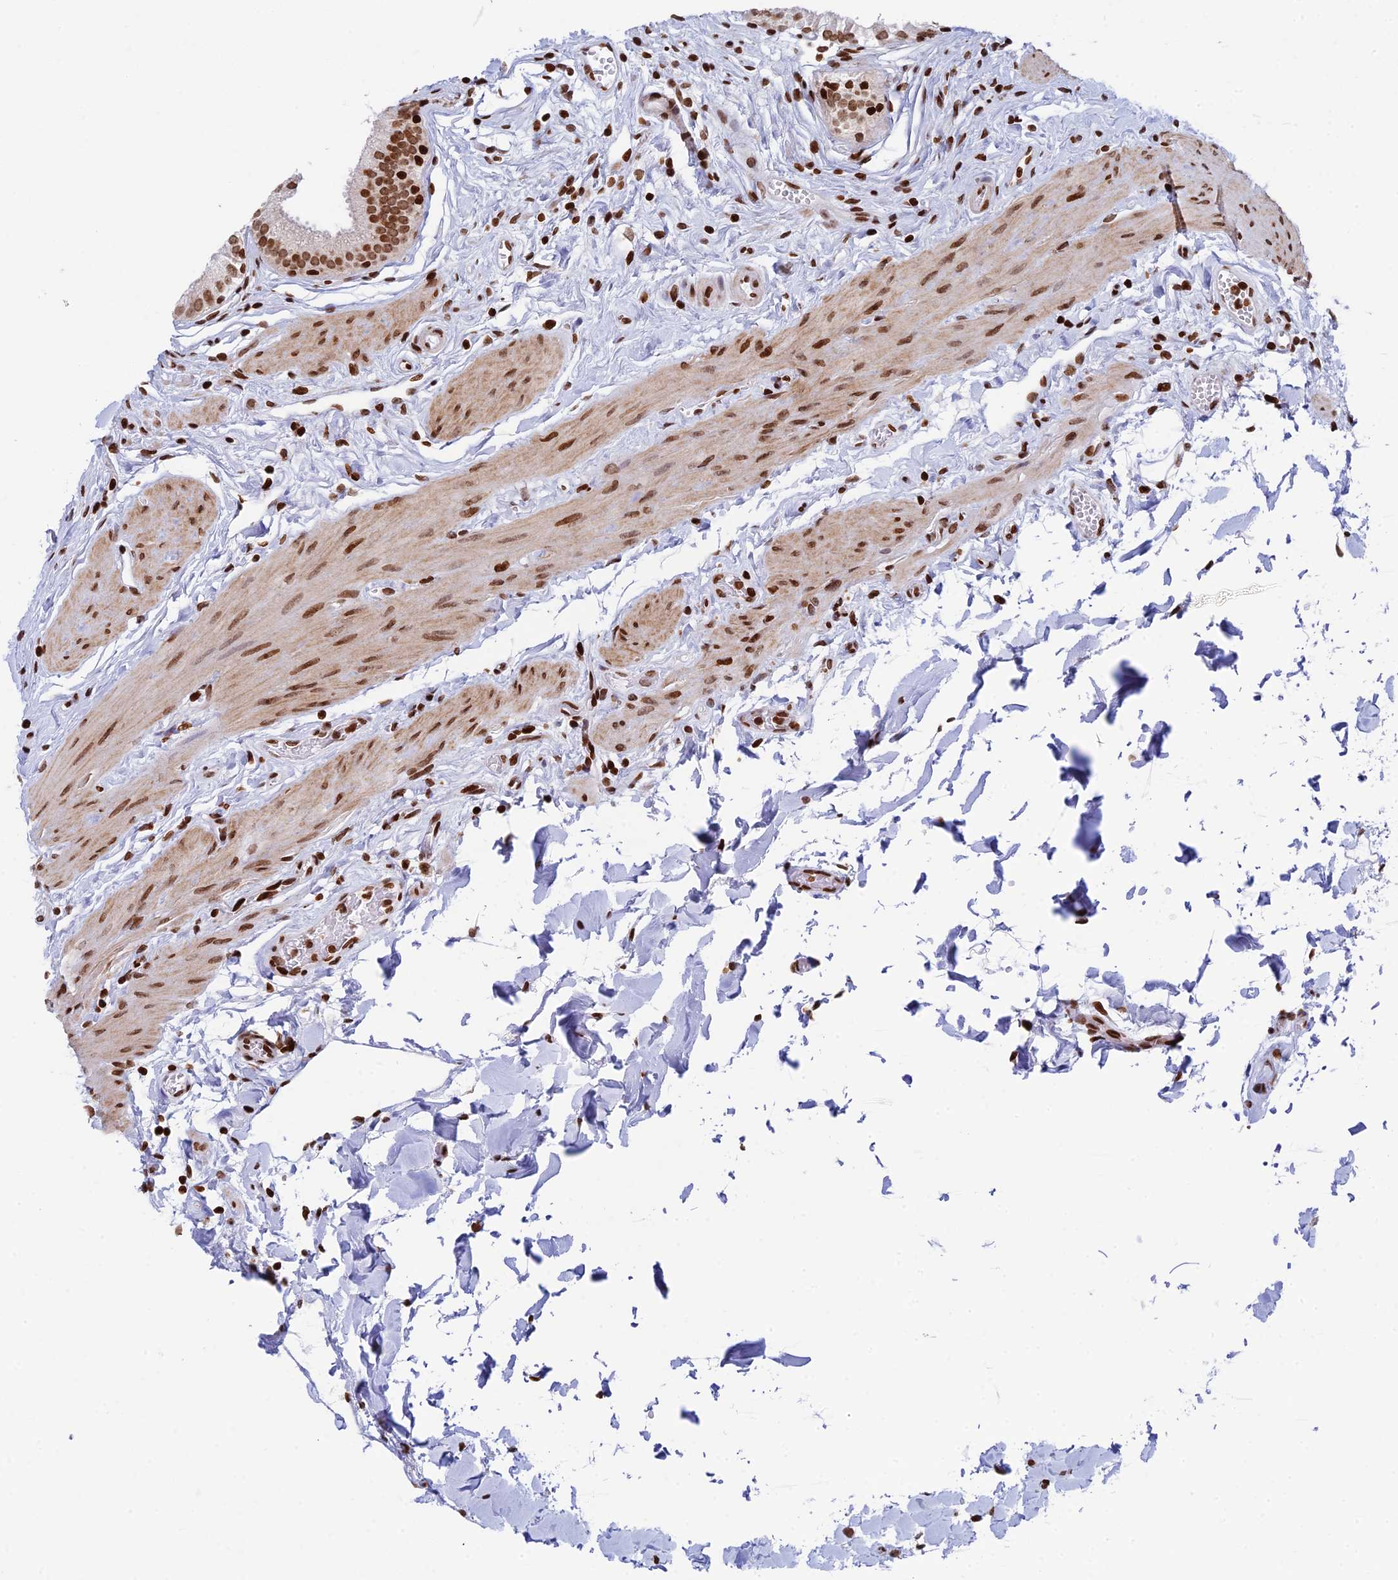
{"staining": {"intensity": "moderate", "quantity": ">75%", "location": "nuclear"}, "tissue": "gallbladder", "cell_type": "Glandular cells", "image_type": "normal", "snomed": [{"axis": "morphology", "description": "Normal tissue, NOS"}, {"axis": "topography", "description": "Gallbladder"}], "caption": "Immunohistochemical staining of benign gallbladder displays moderate nuclear protein positivity in approximately >75% of glandular cells. Nuclei are stained in blue.", "gene": "RPAP1", "patient": {"sex": "female", "age": 54}}